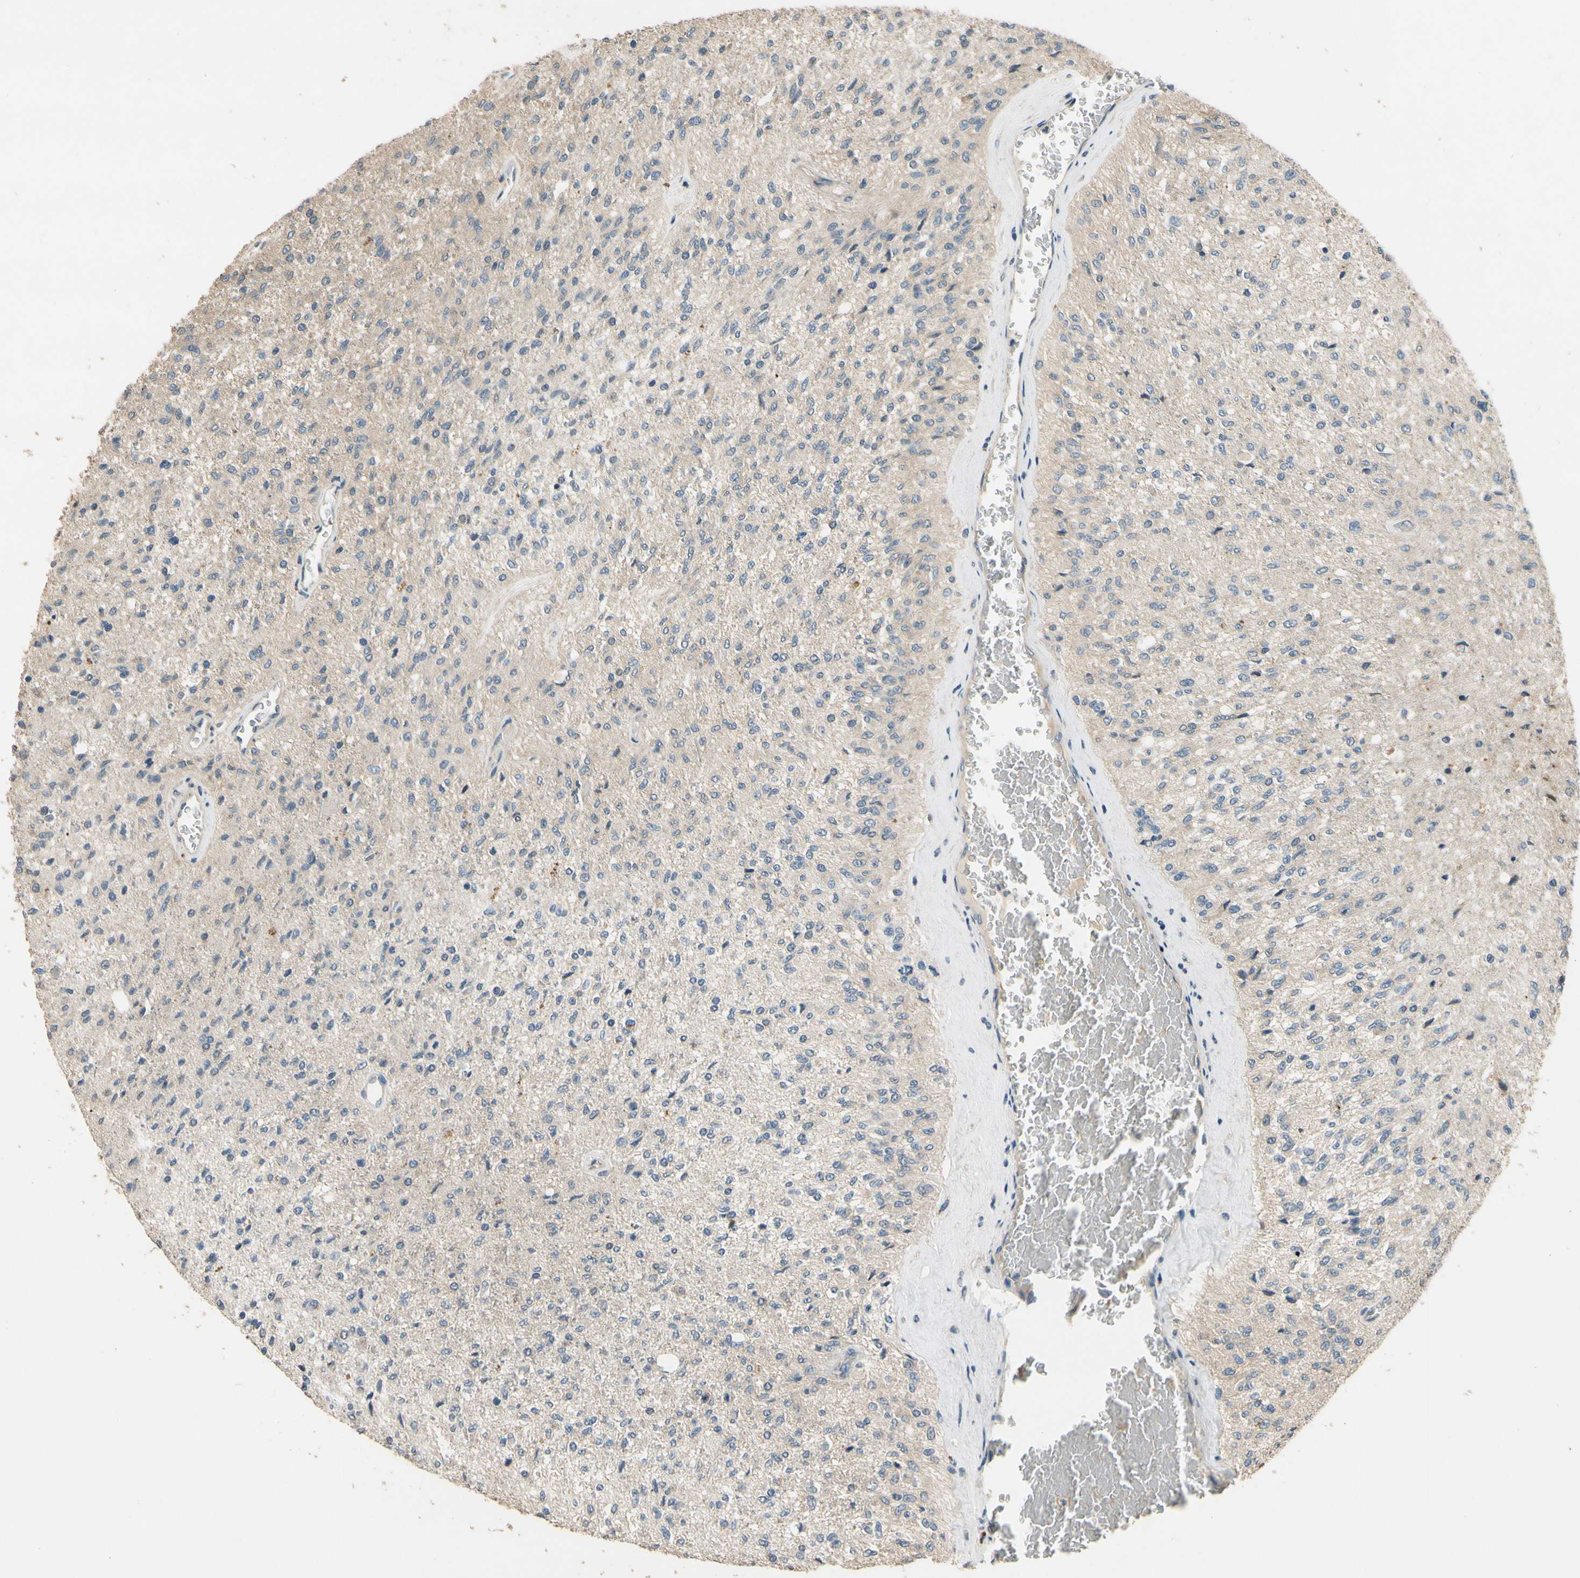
{"staining": {"intensity": "negative", "quantity": "none", "location": "none"}, "tissue": "glioma", "cell_type": "Tumor cells", "image_type": "cancer", "snomed": [{"axis": "morphology", "description": "Normal tissue, NOS"}, {"axis": "morphology", "description": "Glioma, malignant, High grade"}, {"axis": "topography", "description": "Cerebral cortex"}], "caption": "This is an IHC image of human glioma. There is no staining in tumor cells.", "gene": "ALKBH3", "patient": {"sex": "male", "age": 77}}